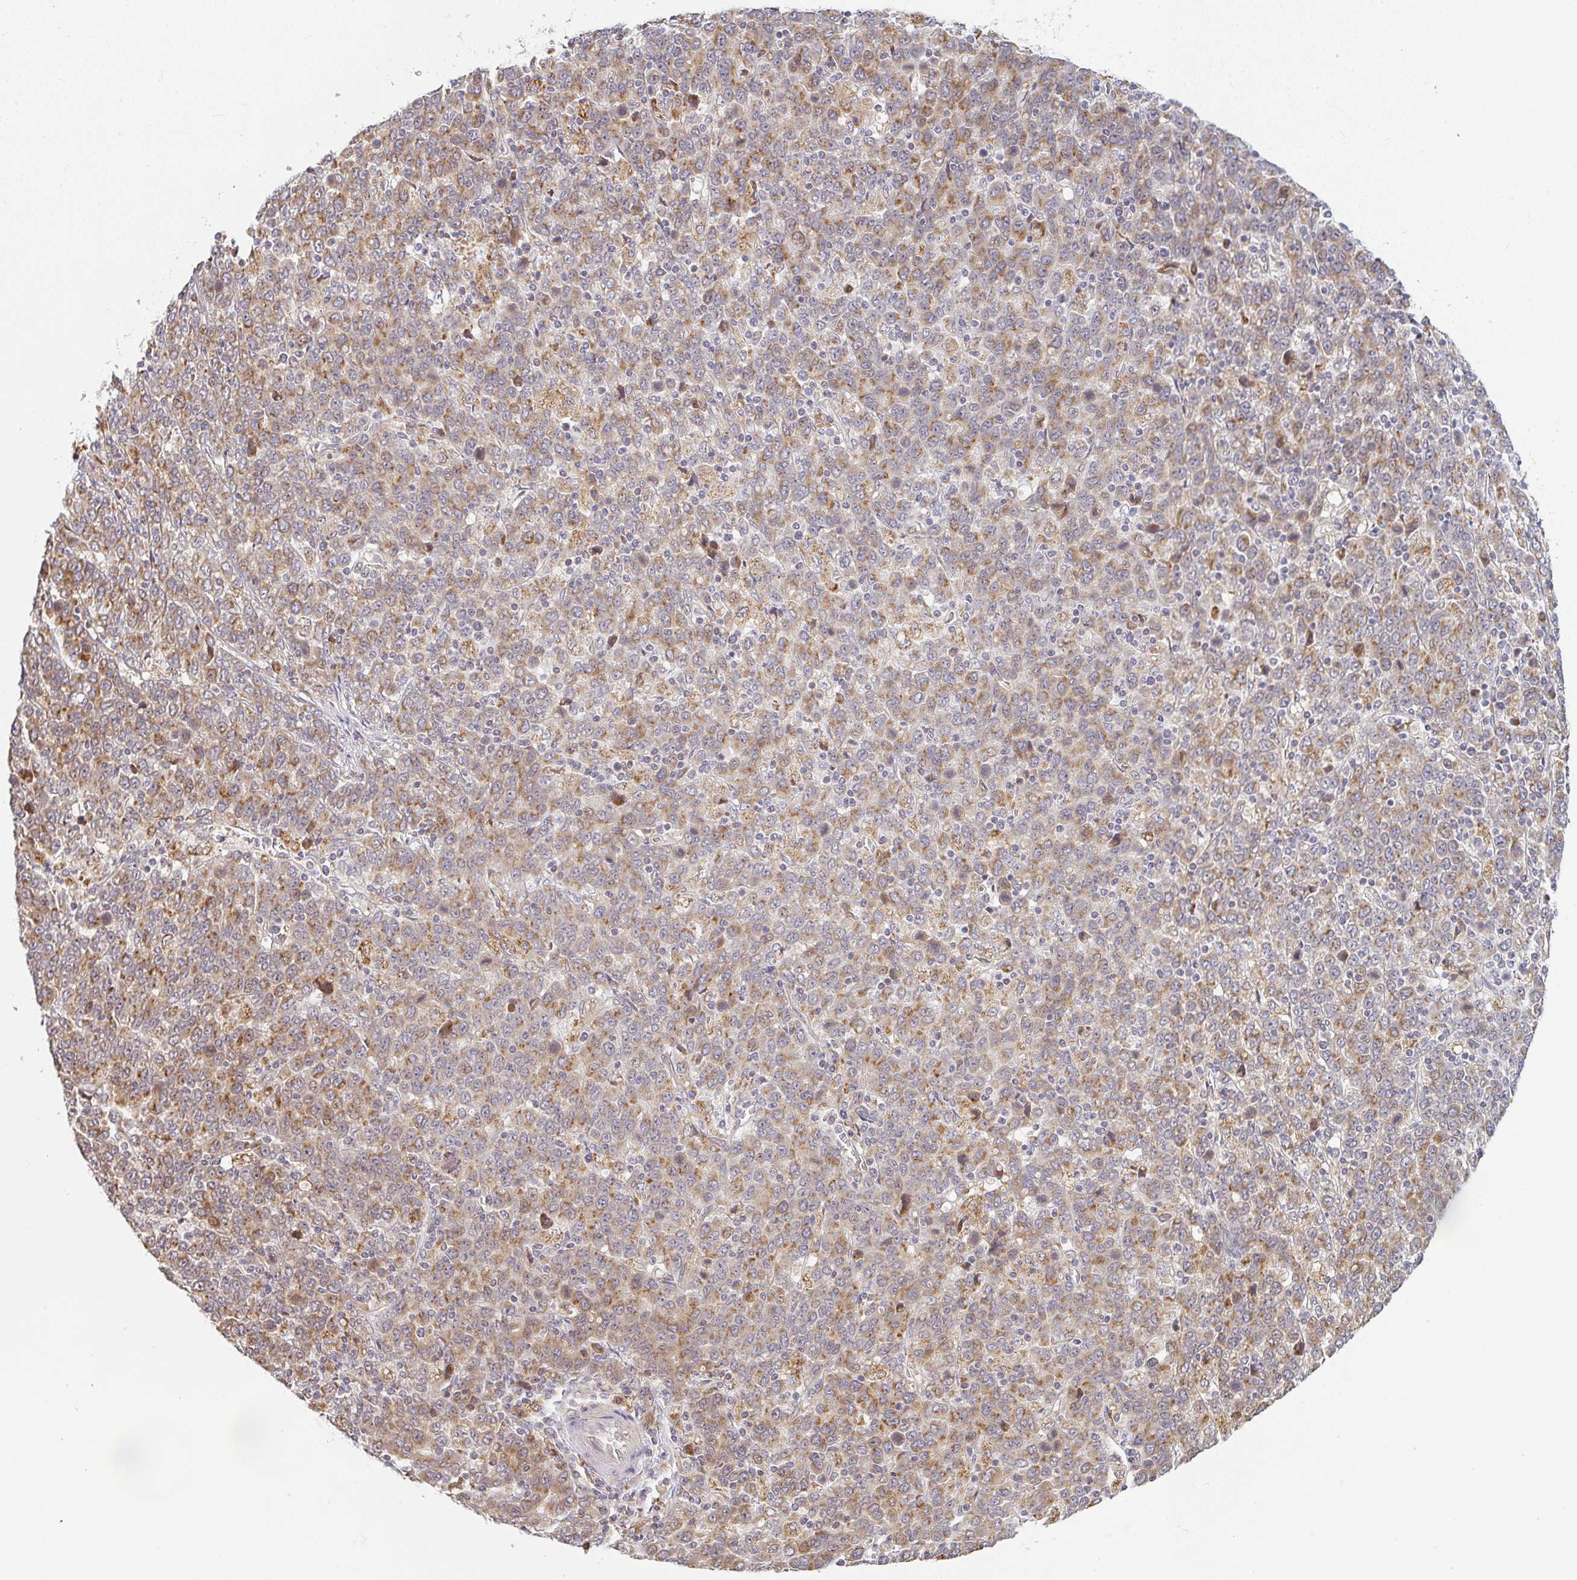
{"staining": {"intensity": "moderate", "quantity": ">75%", "location": "cytoplasmic/membranous"}, "tissue": "stomach cancer", "cell_type": "Tumor cells", "image_type": "cancer", "snomed": [{"axis": "morphology", "description": "Adenocarcinoma, NOS"}, {"axis": "topography", "description": "Stomach, upper"}], "caption": "Immunohistochemistry of human adenocarcinoma (stomach) shows medium levels of moderate cytoplasmic/membranous positivity in approximately >75% of tumor cells.", "gene": "MOB1A", "patient": {"sex": "male", "age": 69}}